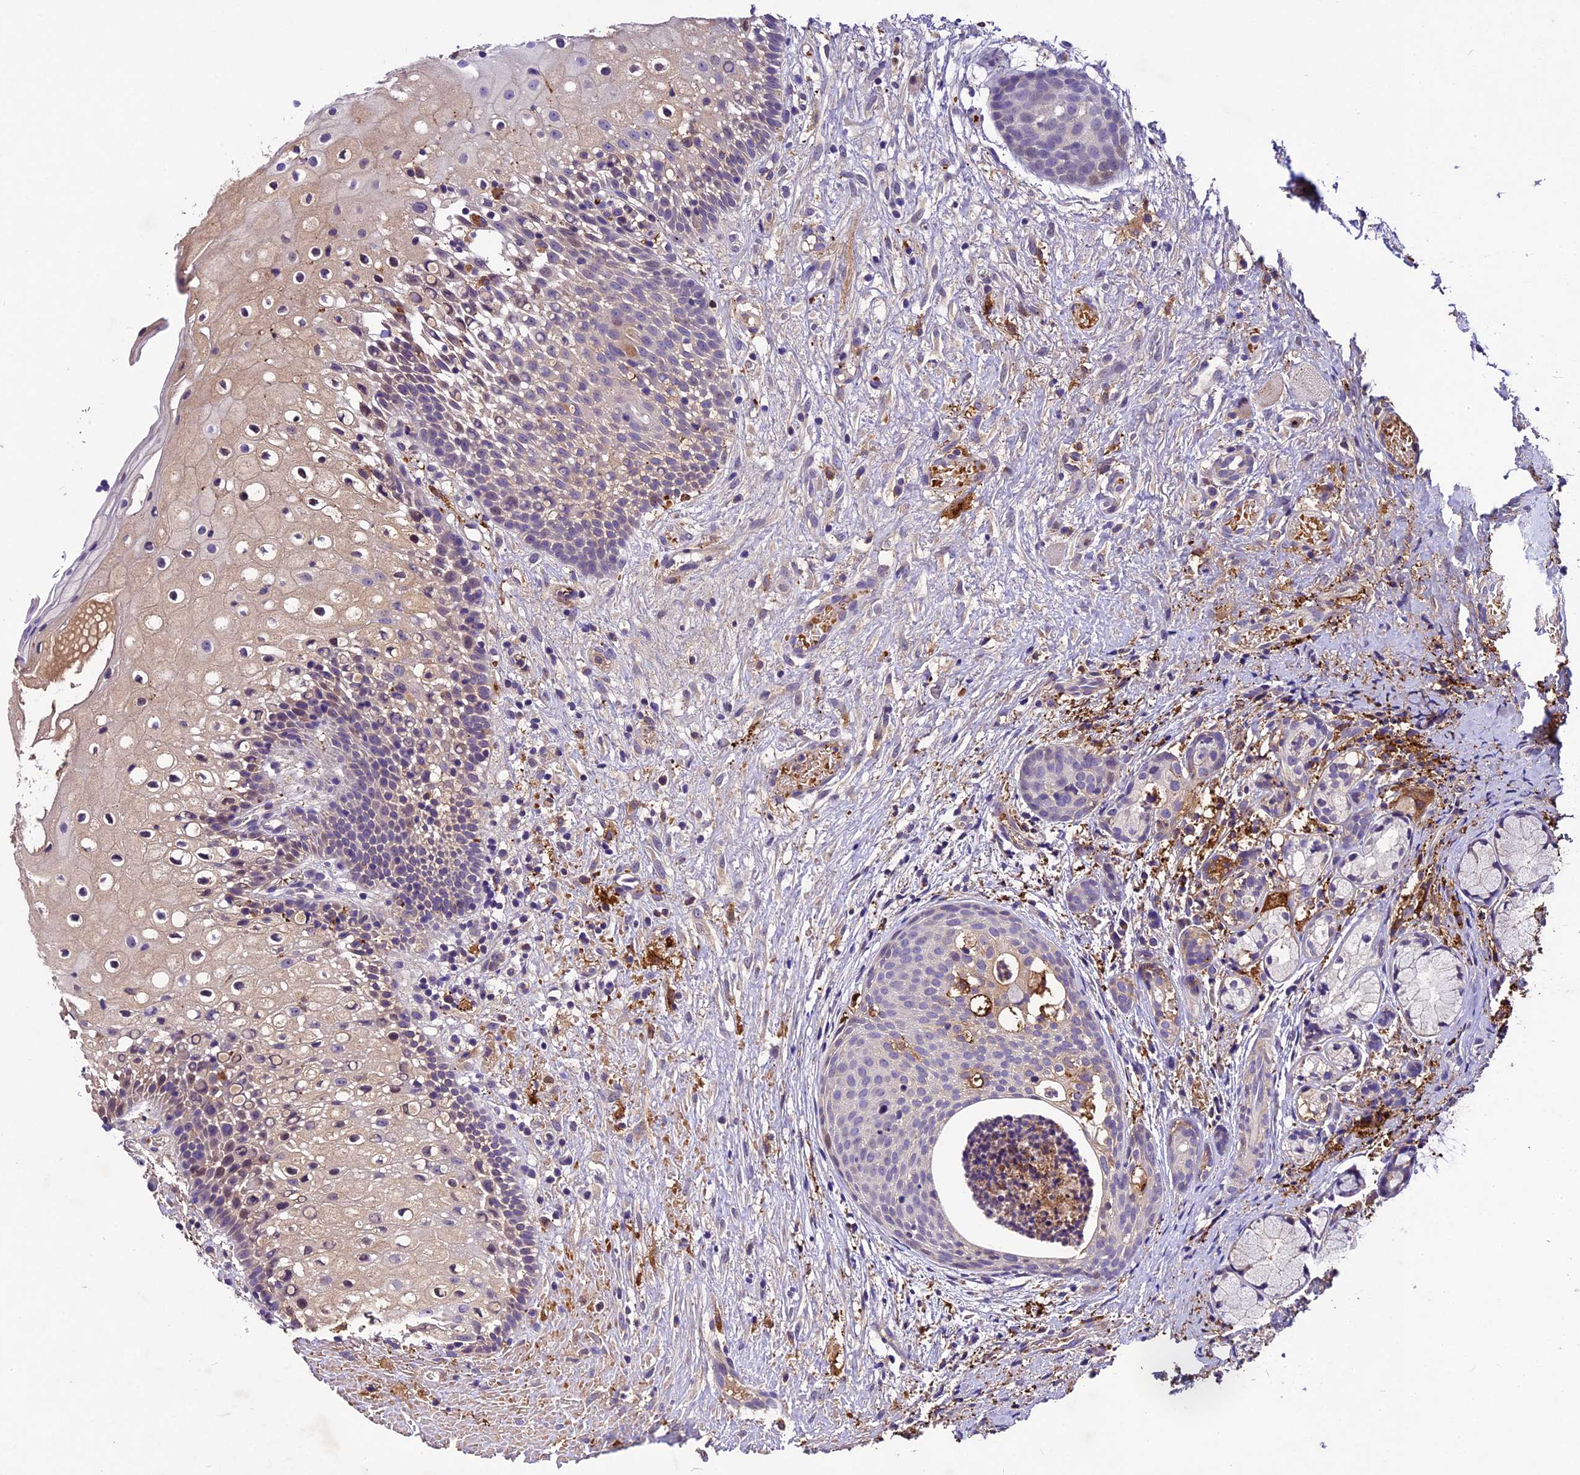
{"staining": {"intensity": "weak", "quantity": "25%-75%", "location": "cytoplasmic/membranous"}, "tissue": "oral mucosa", "cell_type": "Squamous epithelial cells", "image_type": "normal", "snomed": [{"axis": "morphology", "description": "Normal tissue, NOS"}, {"axis": "topography", "description": "Oral tissue"}], "caption": "Immunohistochemical staining of unremarkable oral mucosa displays low levels of weak cytoplasmic/membranous expression in approximately 25%-75% of squamous epithelial cells.", "gene": "CILP2", "patient": {"sex": "female", "age": 69}}